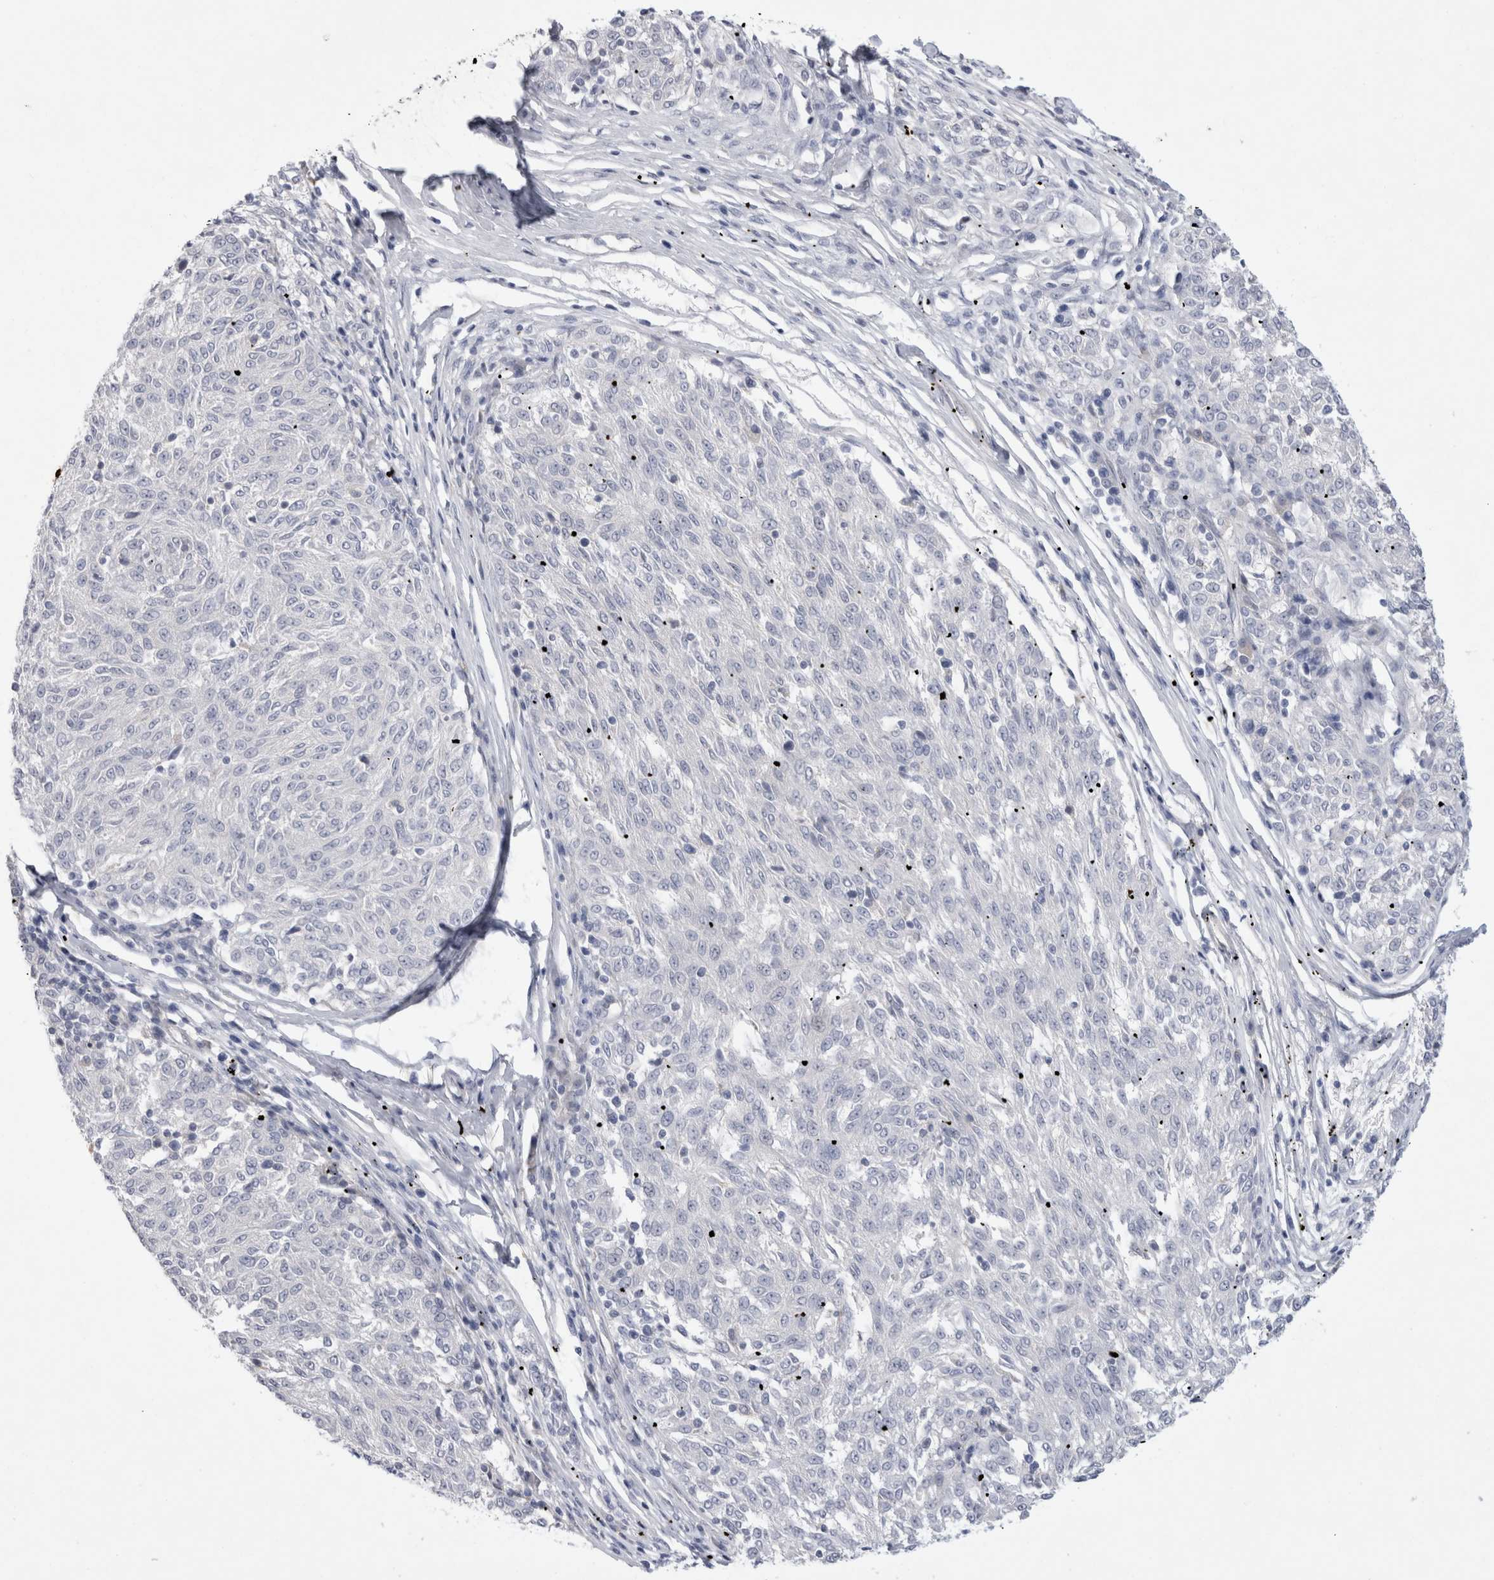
{"staining": {"intensity": "negative", "quantity": "none", "location": "none"}, "tissue": "melanoma", "cell_type": "Tumor cells", "image_type": "cancer", "snomed": [{"axis": "morphology", "description": "Malignant melanoma, NOS"}, {"axis": "topography", "description": "Skin"}], "caption": "Tumor cells are negative for protein expression in human malignant melanoma.", "gene": "GAA", "patient": {"sex": "female", "age": 72}}